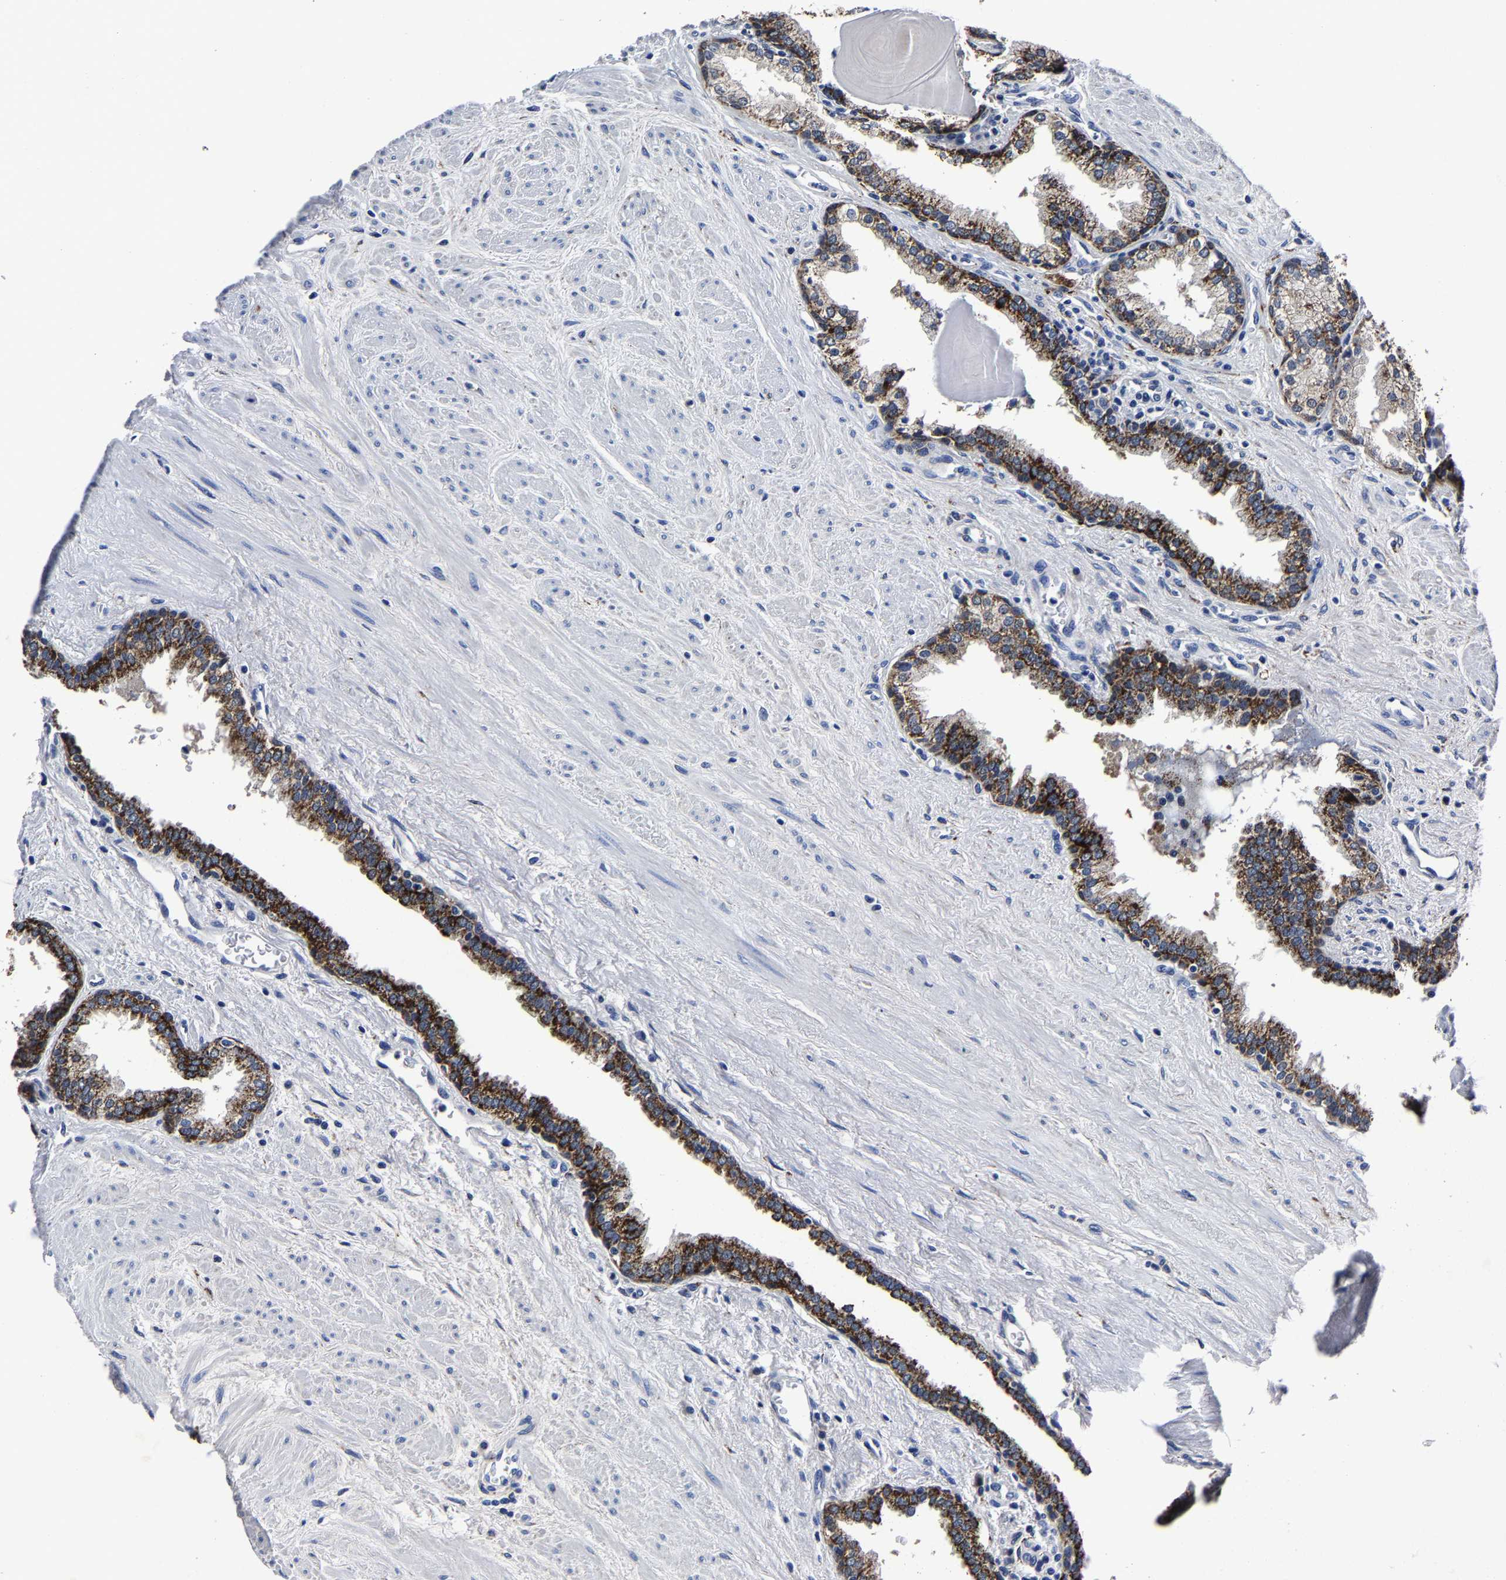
{"staining": {"intensity": "strong", "quantity": "25%-75%", "location": "cytoplasmic/membranous"}, "tissue": "prostate", "cell_type": "Glandular cells", "image_type": "normal", "snomed": [{"axis": "morphology", "description": "Normal tissue, NOS"}, {"axis": "topography", "description": "Prostate"}], "caption": "The immunohistochemical stain shows strong cytoplasmic/membranous expression in glandular cells of benign prostate. (Stains: DAB (3,3'-diaminobenzidine) in brown, nuclei in blue, Microscopy: brightfield microscopy at high magnification).", "gene": "PSPH", "patient": {"sex": "male", "age": 51}}